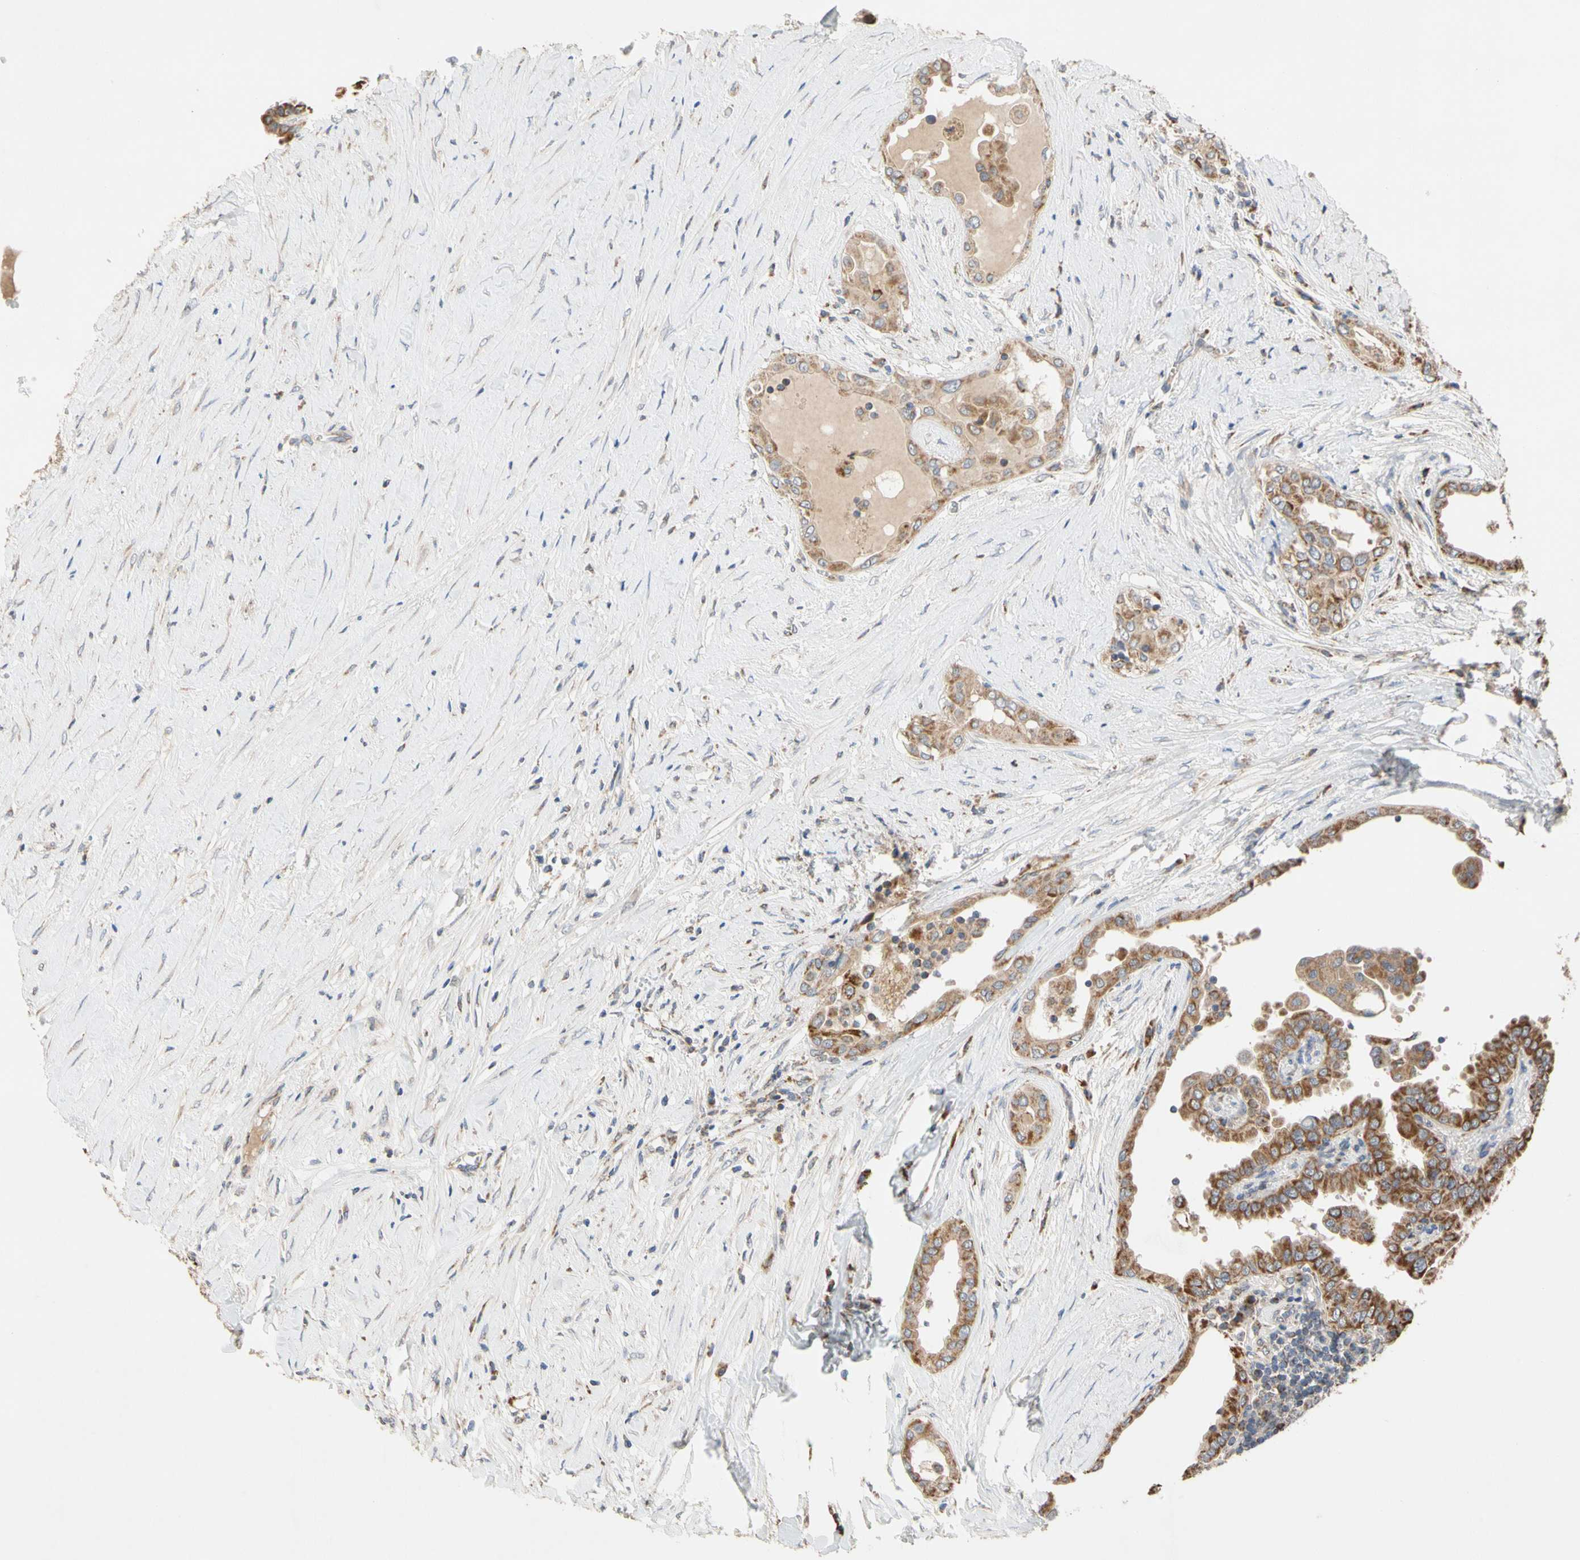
{"staining": {"intensity": "moderate", "quantity": ">75%", "location": "cytoplasmic/membranous"}, "tissue": "thyroid cancer", "cell_type": "Tumor cells", "image_type": "cancer", "snomed": [{"axis": "morphology", "description": "Papillary adenocarcinoma, NOS"}, {"axis": "topography", "description": "Thyroid gland"}], "caption": "An immunohistochemistry micrograph of tumor tissue is shown. Protein staining in brown shows moderate cytoplasmic/membranous positivity in thyroid cancer (papillary adenocarcinoma) within tumor cells. (DAB = brown stain, brightfield microscopy at high magnification).", "gene": "GPD2", "patient": {"sex": "male", "age": 33}}